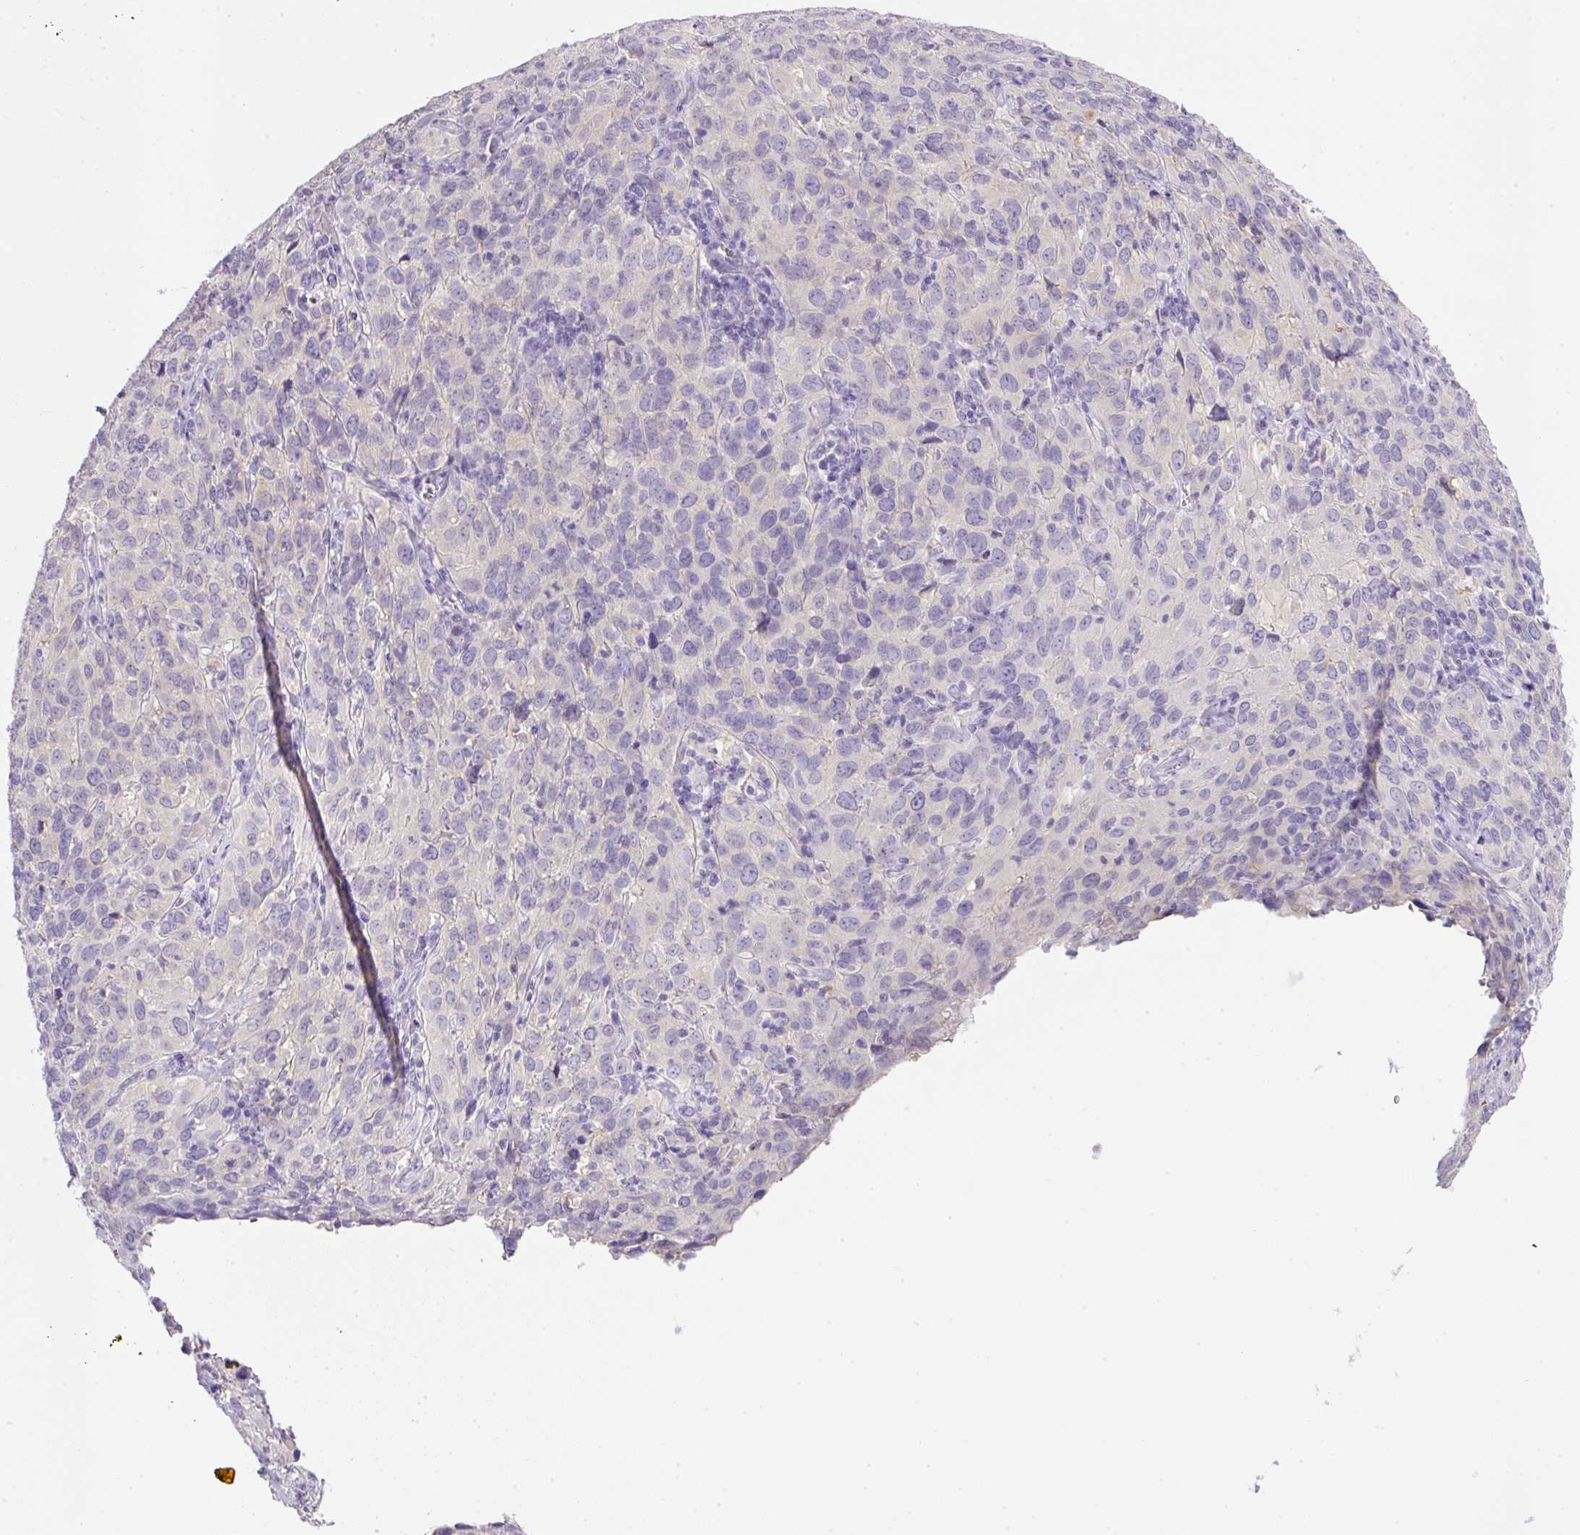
{"staining": {"intensity": "negative", "quantity": "none", "location": "none"}, "tissue": "cervical cancer", "cell_type": "Tumor cells", "image_type": "cancer", "snomed": [{"axis": "morphology", "description": "Squamous cell carcinoma, NOS"}, {"axis": "topography", "description": "Cervix"}], "caption": "Tumor cells are negative for brown protein staining in cervical cancer (squamous cell carcinoma).", "gene": "SLC2A2", "patient": {"sex": "female", "age": 51}}